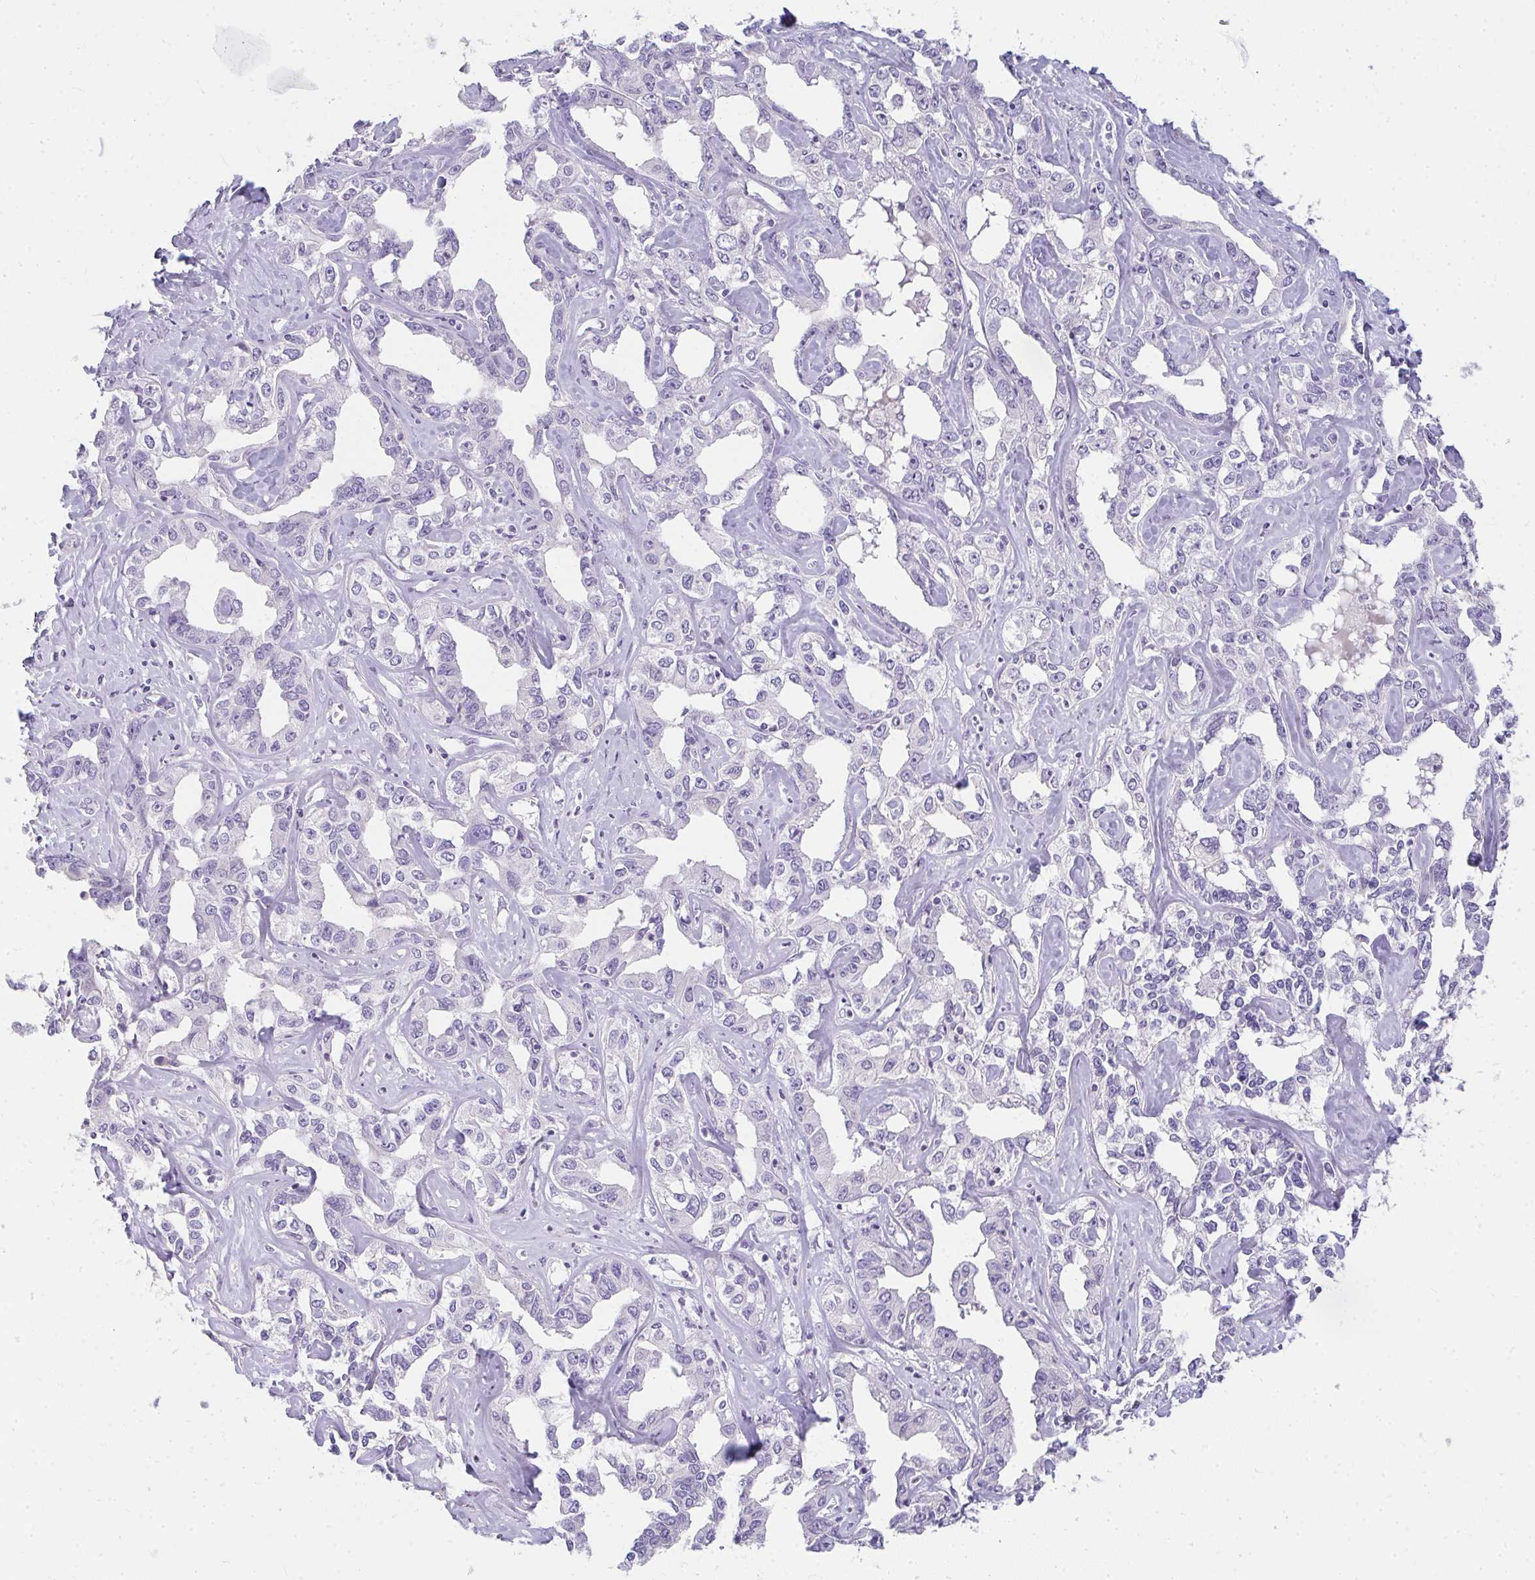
{"staining": {"intensity": "negative", "quantity": "none", "location": "none"}, "tissue": "liver cancer", "cell_type": "Tumor cells", "image_type": "cancer", "snomed": [{"axis": "morphology", "description": "Cholangiocarcinoma"}, {"axis": "topography", "description": "Liver"}], "caption": "The photomicrograph reveals no staining of tumor cells in cholangiocarcinoma (liver).", "gene": "PPP1R3G", "patient": {"sex": "male", "age": 59}}